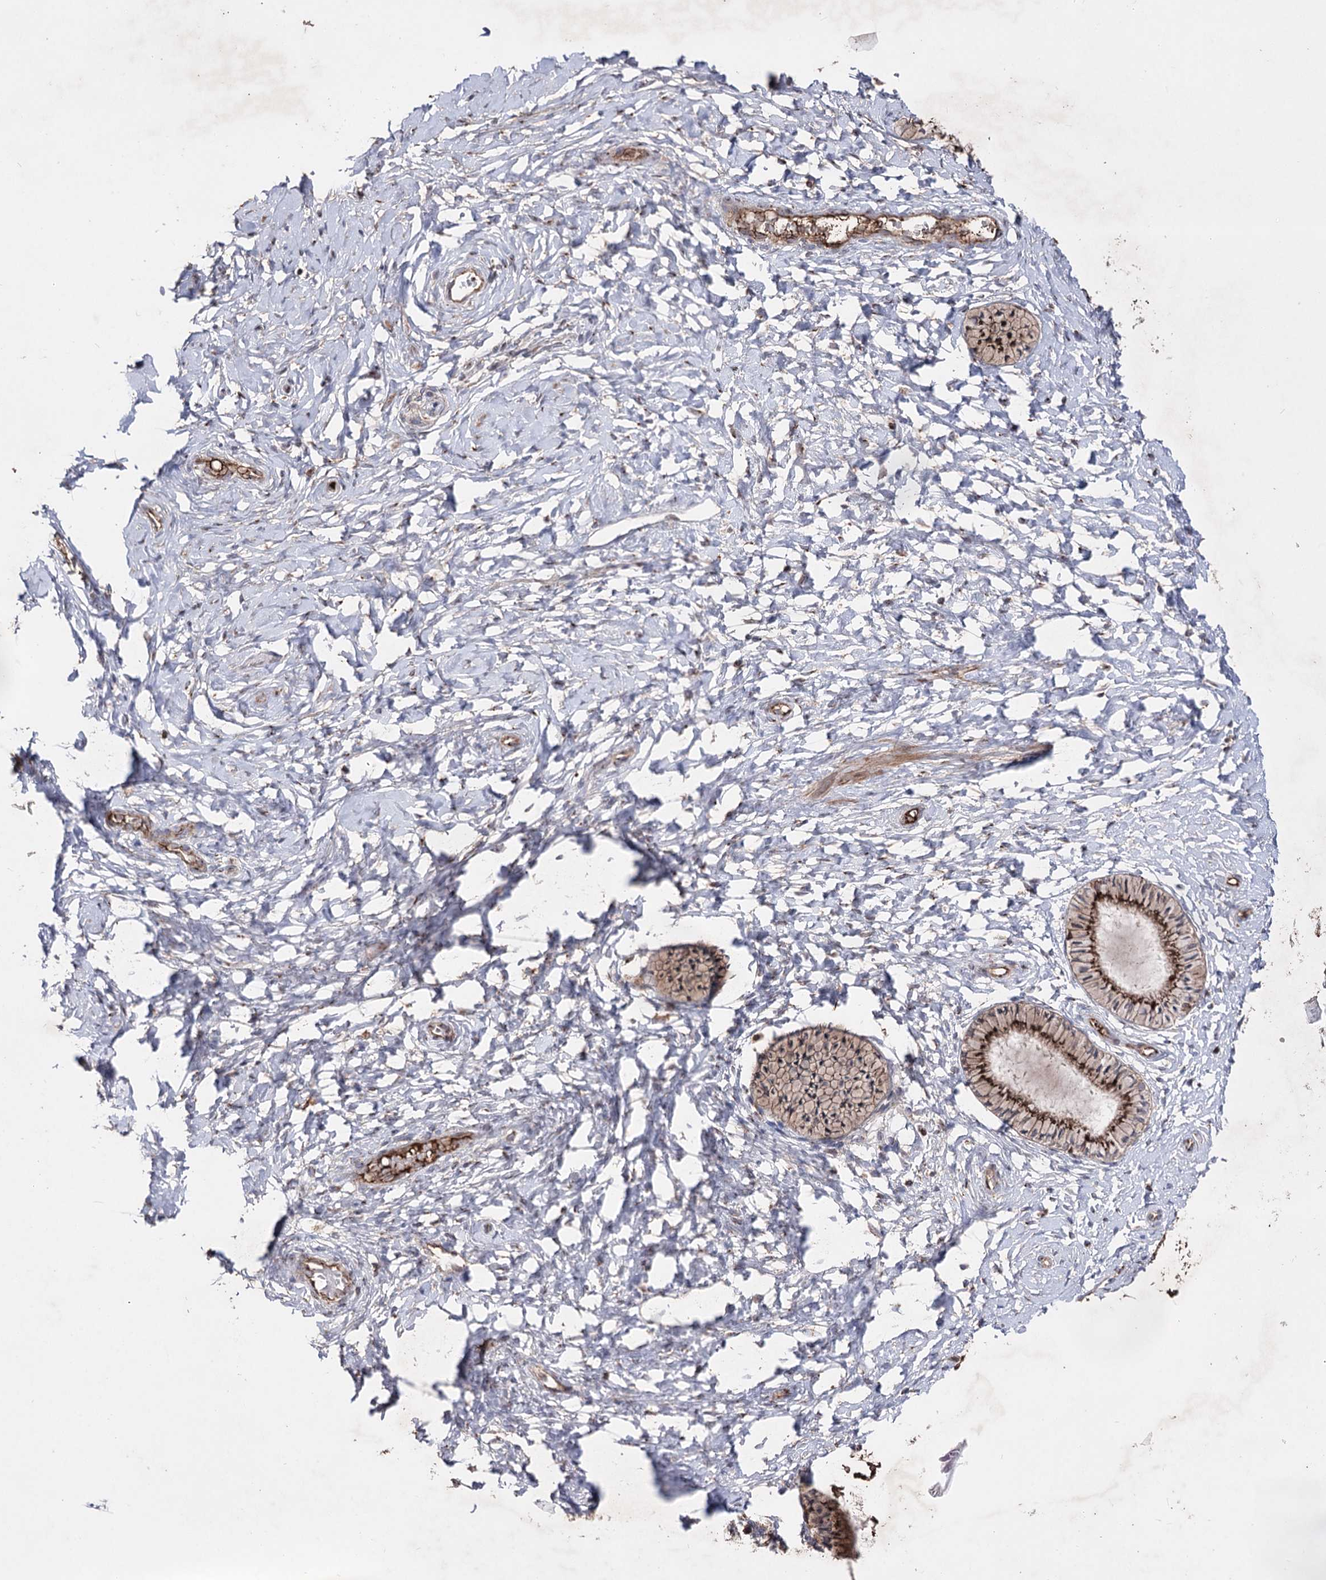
{"staining": {"intensity": "strong", "quantity": ">75%", "location": "cytoplasmic/membranous"}, "tissue": "cervix", "cell_type": "Glandular cells", "image_type": "normal", "snomed": [{"axis": "morphology", "description": "Normal tissue, NOS"}, {"axis": "topography", "description": "Cervix"}], "caption": "Glandular cells reveal strong cytoplasmic/membranous positivity in approximately >75% of cells in normal cervix. (Stains: DAB (3,3'-diaminobenzidine) in brown, nuclei in blue, Microscopy: brightfield microscopy at high magnification).", "gene": "ARHGAP20", "patient": {"sex": "female", "age": 33}}